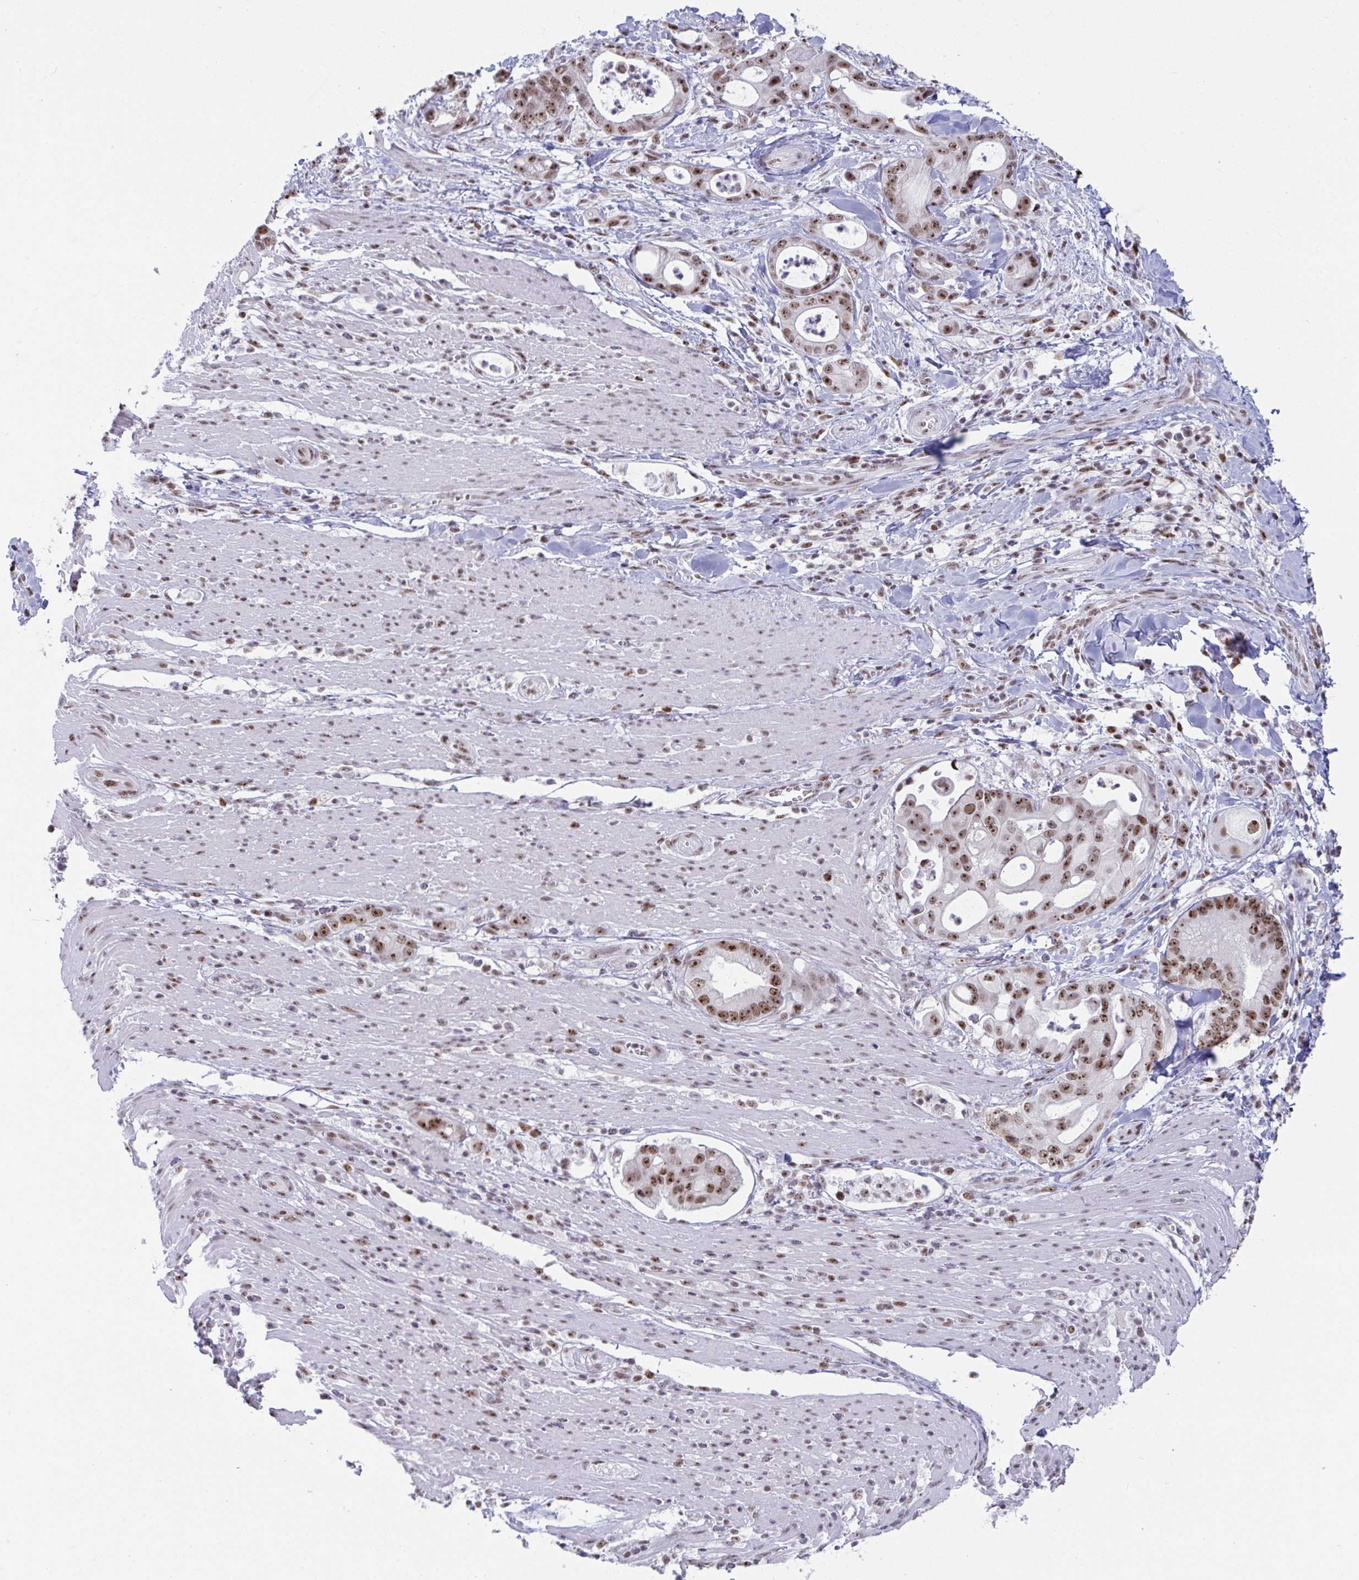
{"staining": {"intensity": "moderate", "quantity": ">75%", "location": "nuclear"}, "tissue": "pancreatic cancer", "cell_type": "Tumor cells", "image_type": "cancer", "snomed": [{"axis": "morphology", "description": "Adenocarcinoma, NOS"}, {"axis": "topography", "description": "Pancreas"}], "caption": "Pancreatic cancer (adenocarcinoma) stained with IHC demonstrates moderate nuclear positivity in about >75% of tumor cells.", "gene": "SUPT16H", "patient": {"sex": "male", "age": 68}}